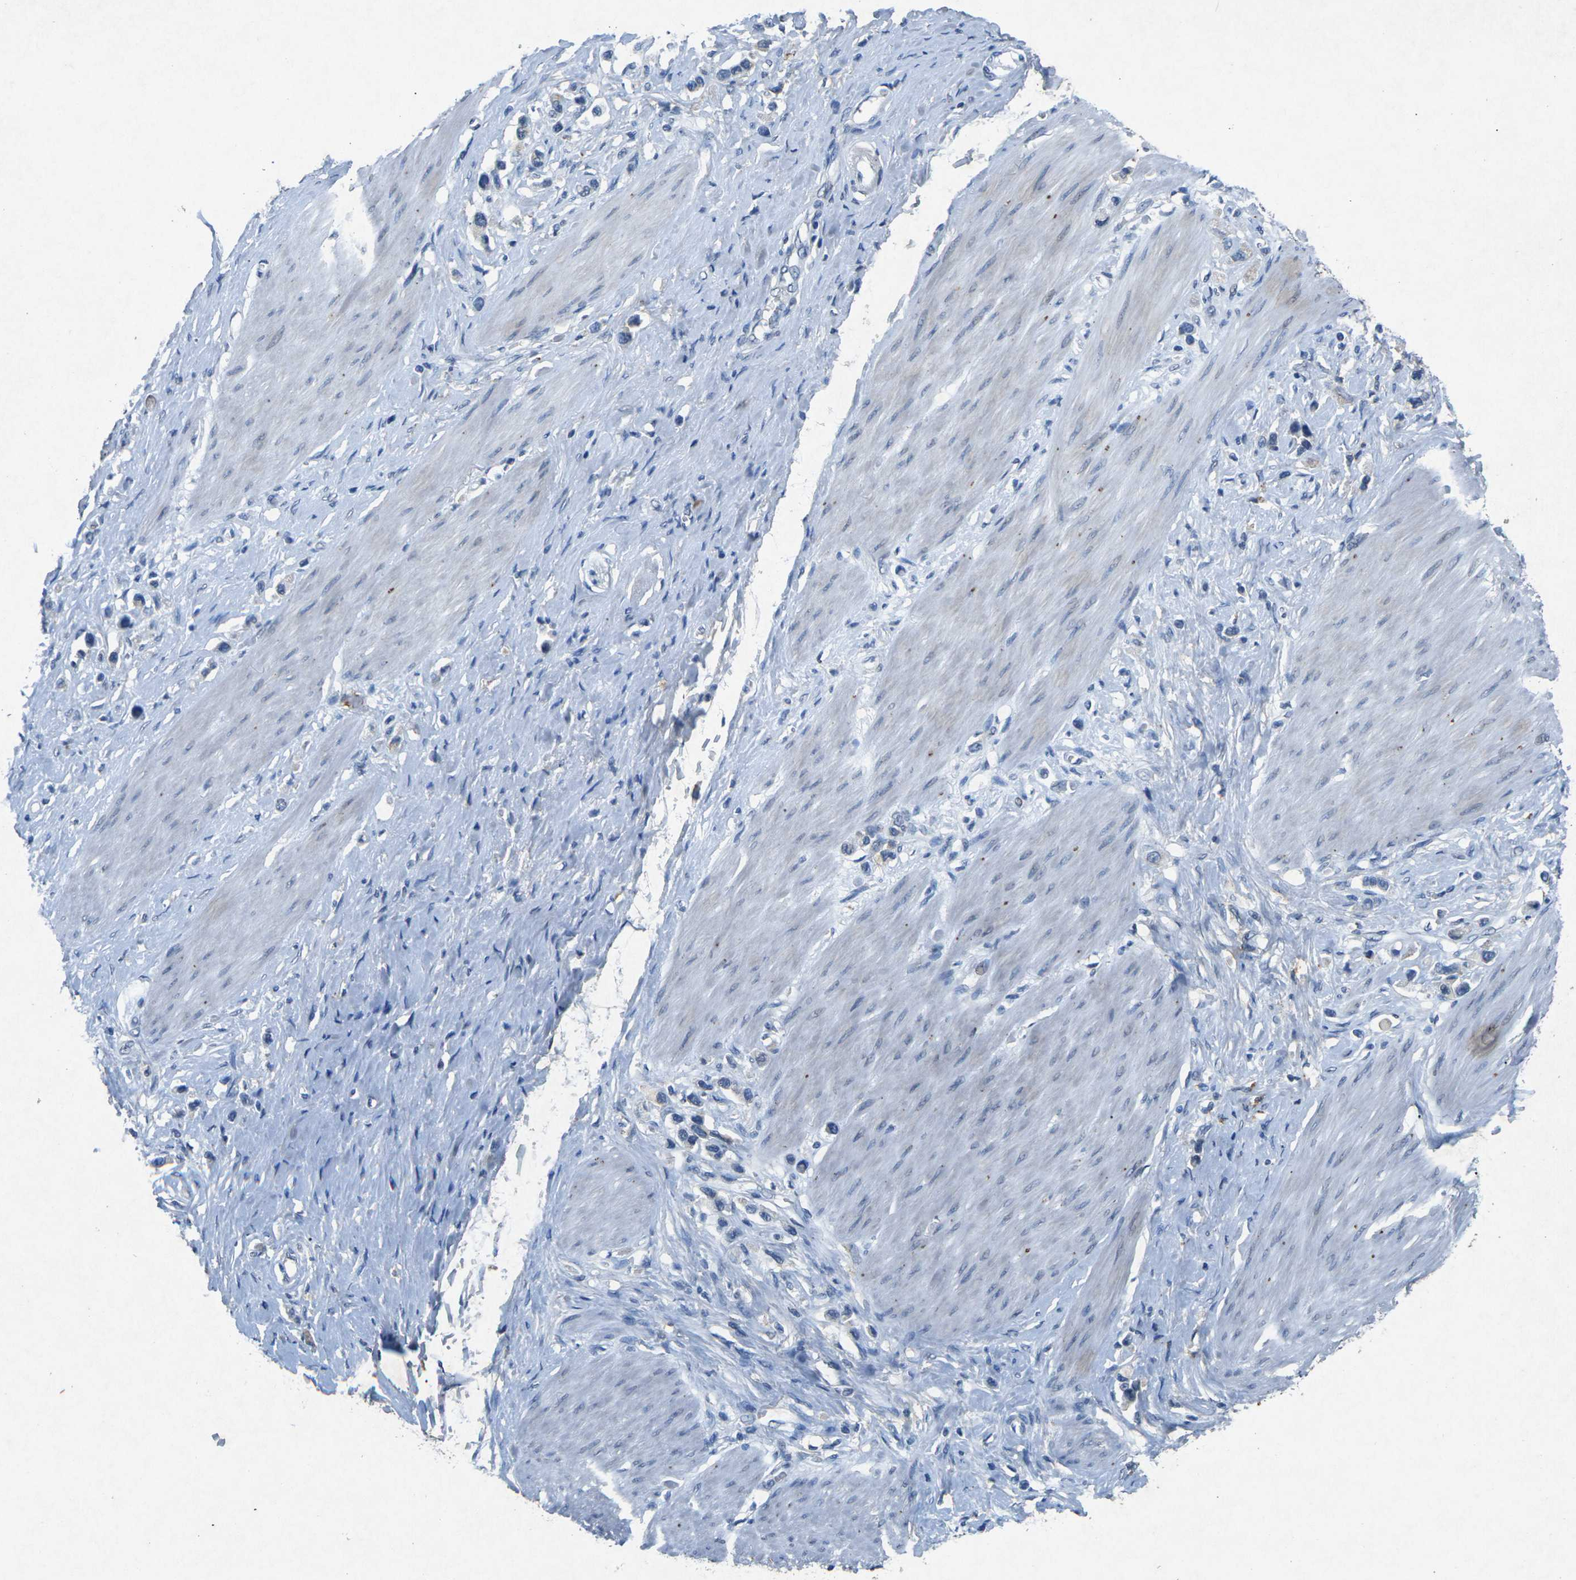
{"staining": {"intensity": "negative", "quantity": "none", "location": "none"}, "tissue": "stomach cancer", "cell_type": "Tumor cells", "image_type": "cancer", "snomed": [{"axis": "morphology", "description": "Adenocarcinoma, NOS"}, {"axis": "topography", "description": "Stomach"}], "caption": "This is an immunohistochemistry image of human stomach adenocarcinoma. There is no positivity in tumor cells.", "gene": "PLG", "patient": {"sex": "female", "age": 65}}